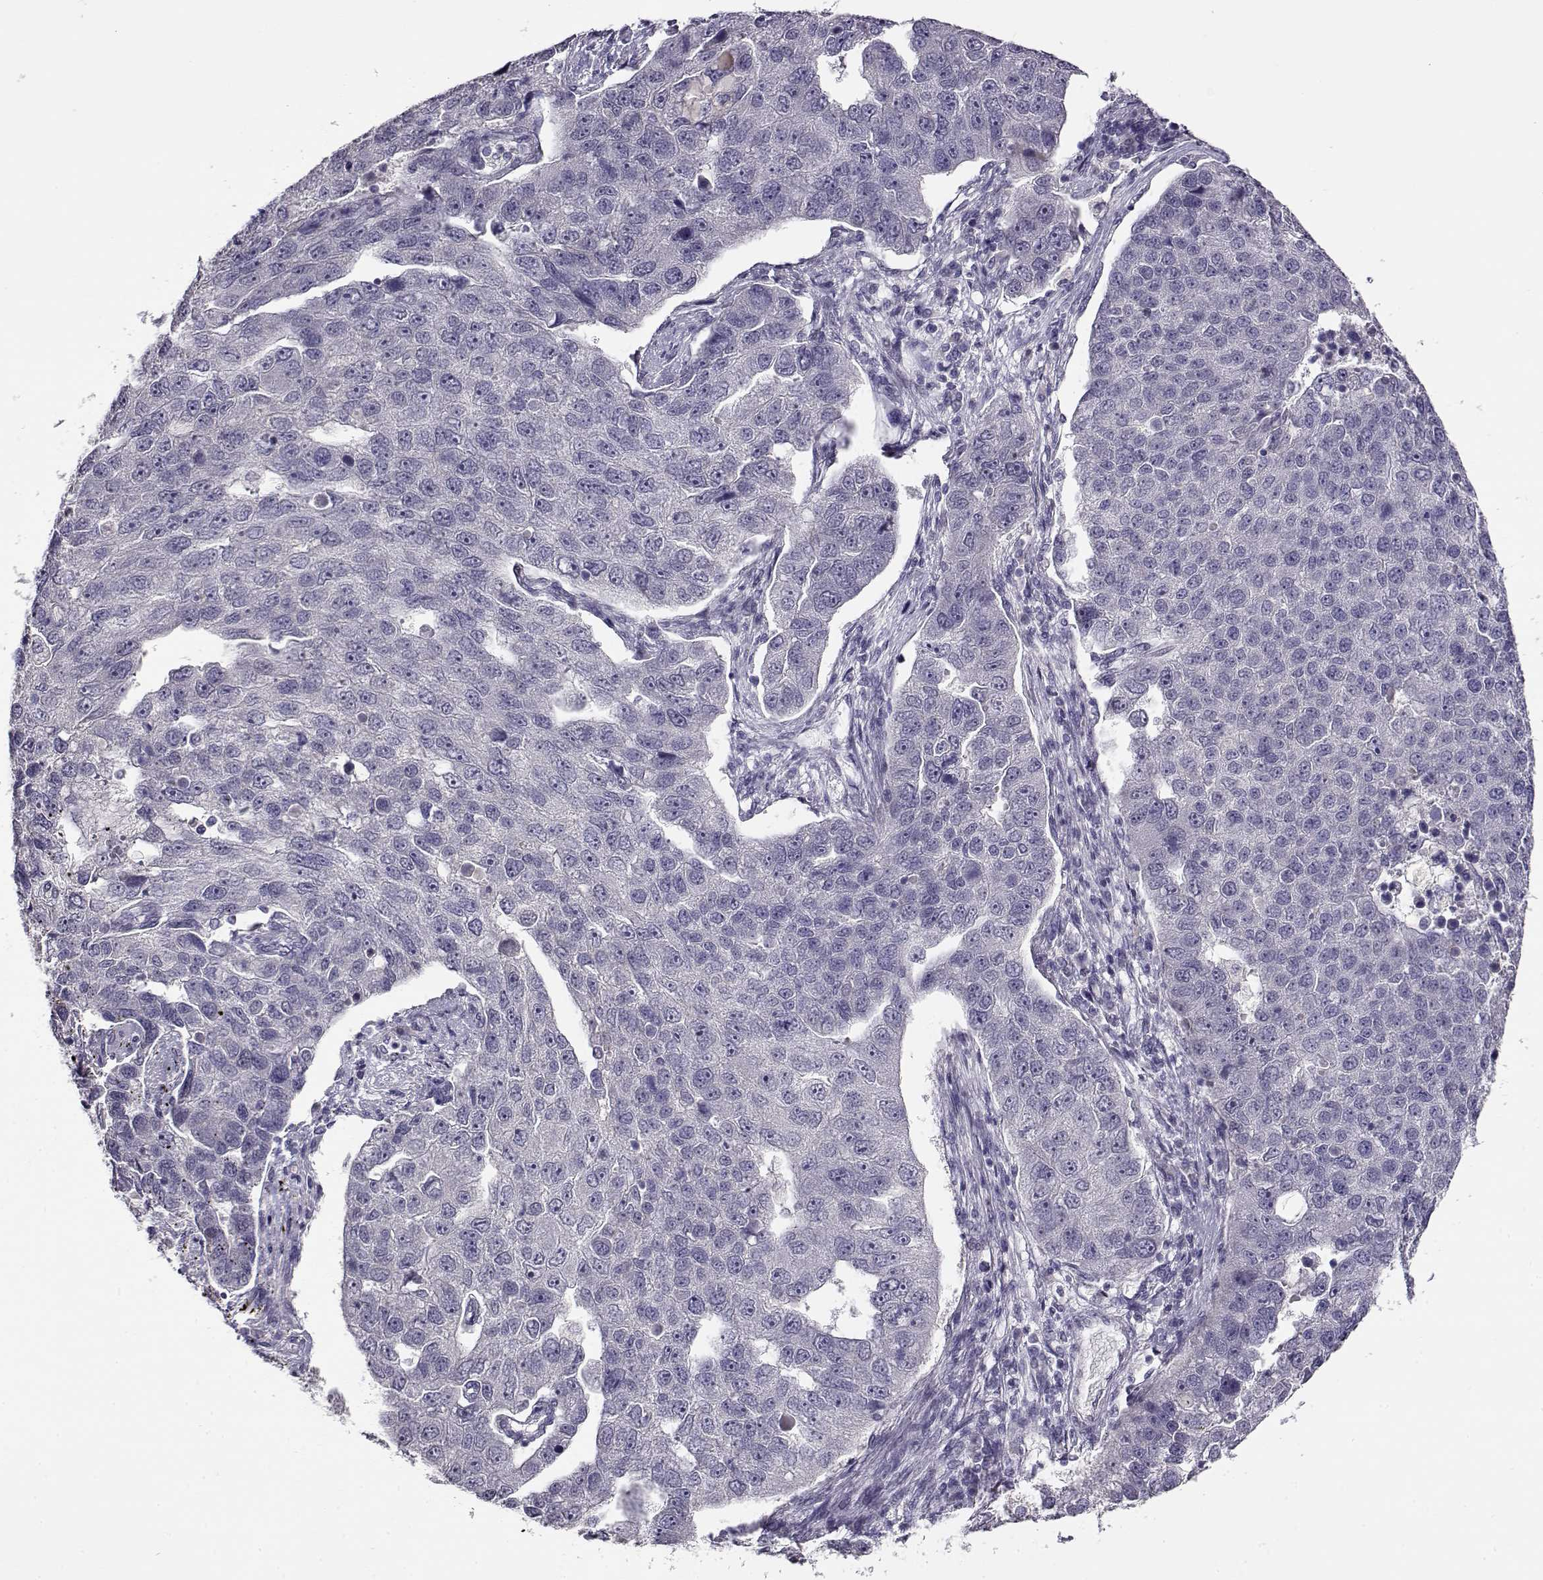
{"staining": {"intensity": "negative", "quantity": "none", "location": "none"}, "tissue": "pancreatic cancer", "cell_type": "Tumor cells", "image_type": "cancer", "snomed": [{"axis": "morphology", "description": "Adenocarcinoma, NOS"}, {"axis": "topography", "description": "Pancreas"}], "caption": "Immunohistochemical staining of pancreatic adenocarcinoma reveals no significant staining in tumor cells.", "gene": "RHOXF2", "patient": {"sex": "female", "age": 61}}